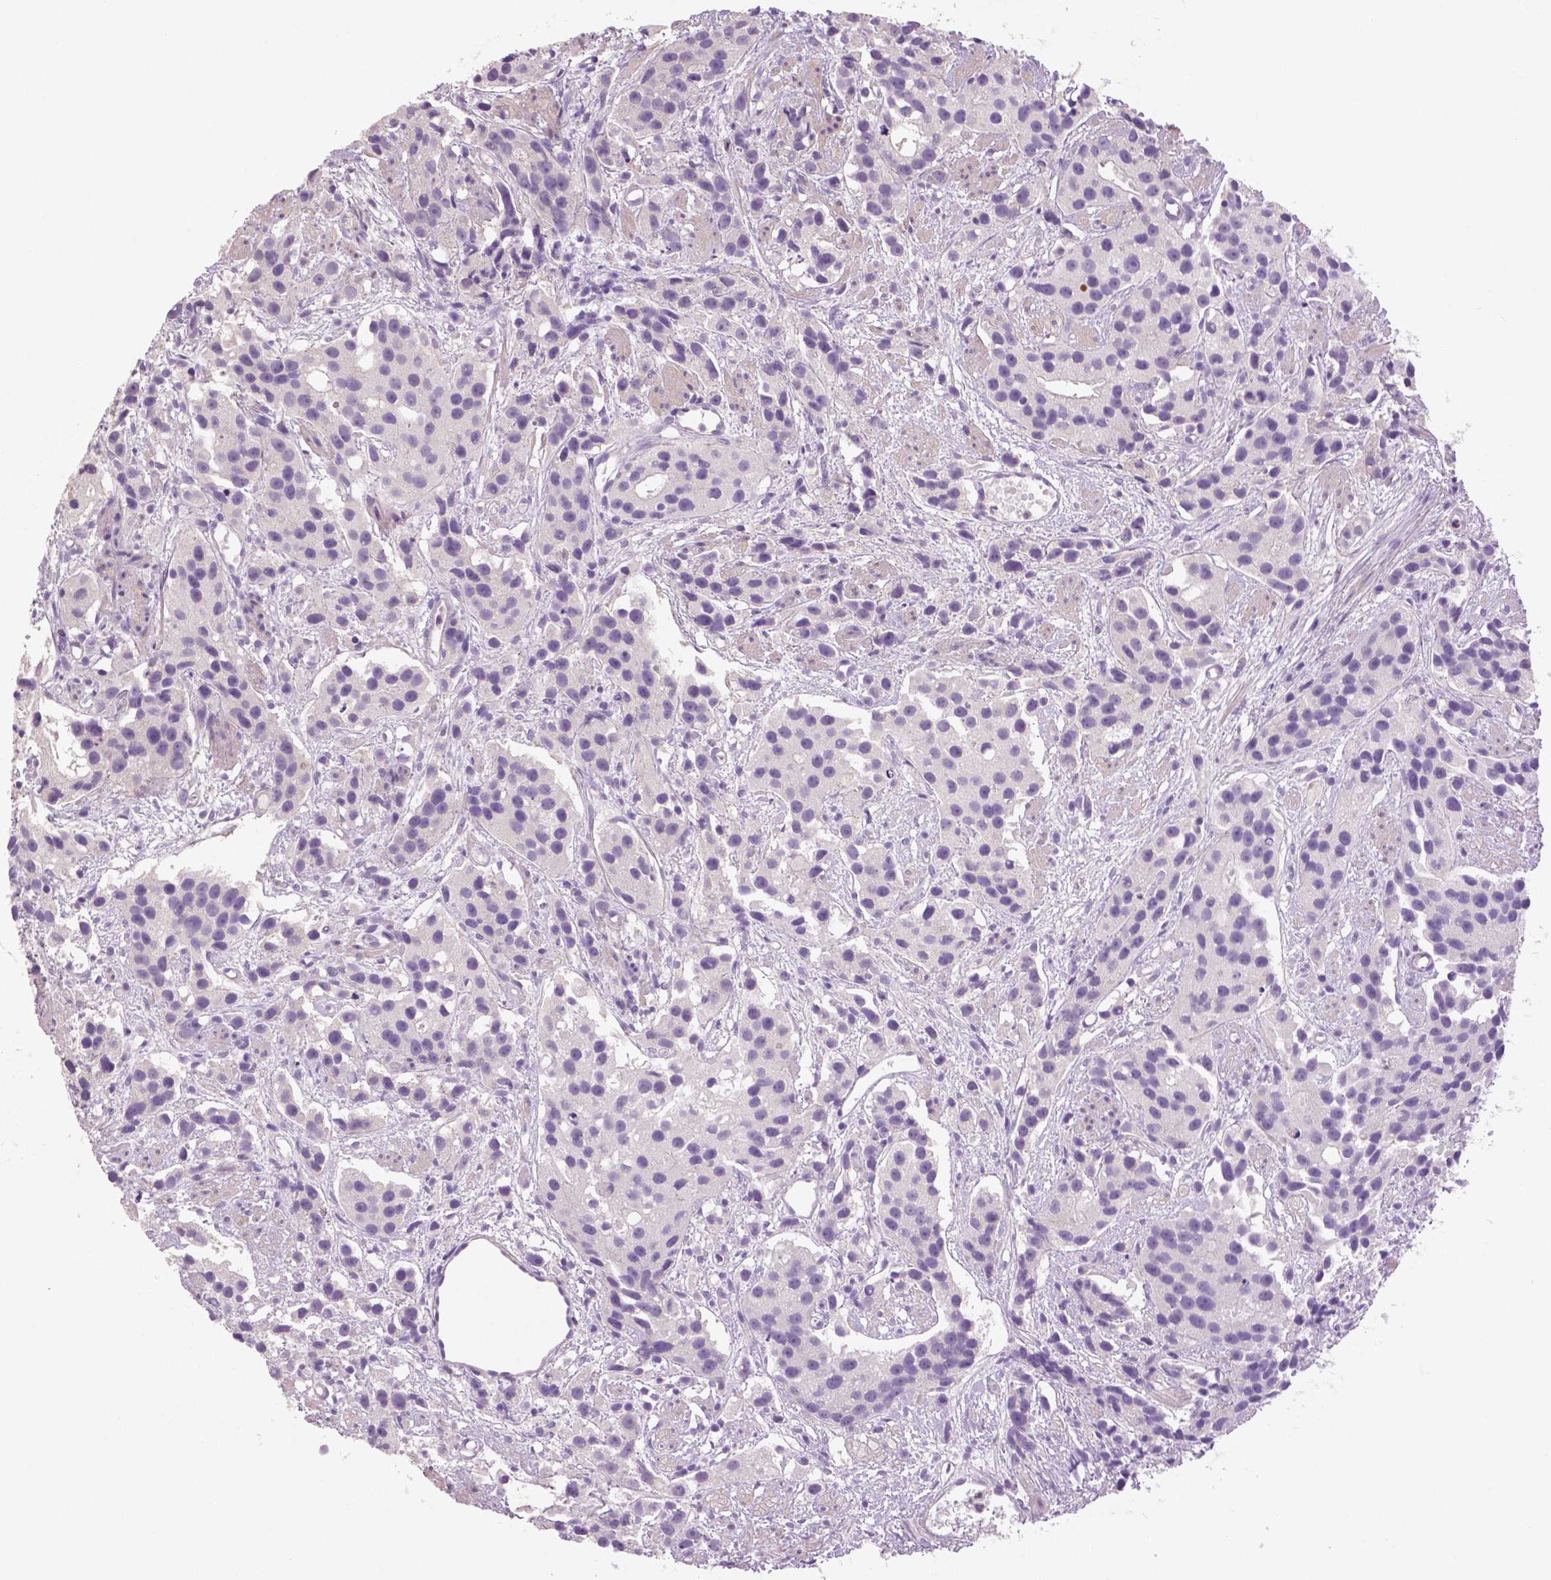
{"staining": {"intensity": "negative", "quantity": "none", "location": "none"}, "tissue": "prostate cancer", "cell_type": "Tumor cells", "image_type": "cancer", "snomed": [{"axis": "morphology", "description": "Adenocarcinoma, High grade"}, {"axis": "topography", "description": "Prostate"}], "caption": "Image shows no significant protein expression in tumor cells of prostate cancer.", "gene": "DNAH12", "patient": {"sex": "male", "age": 68}}